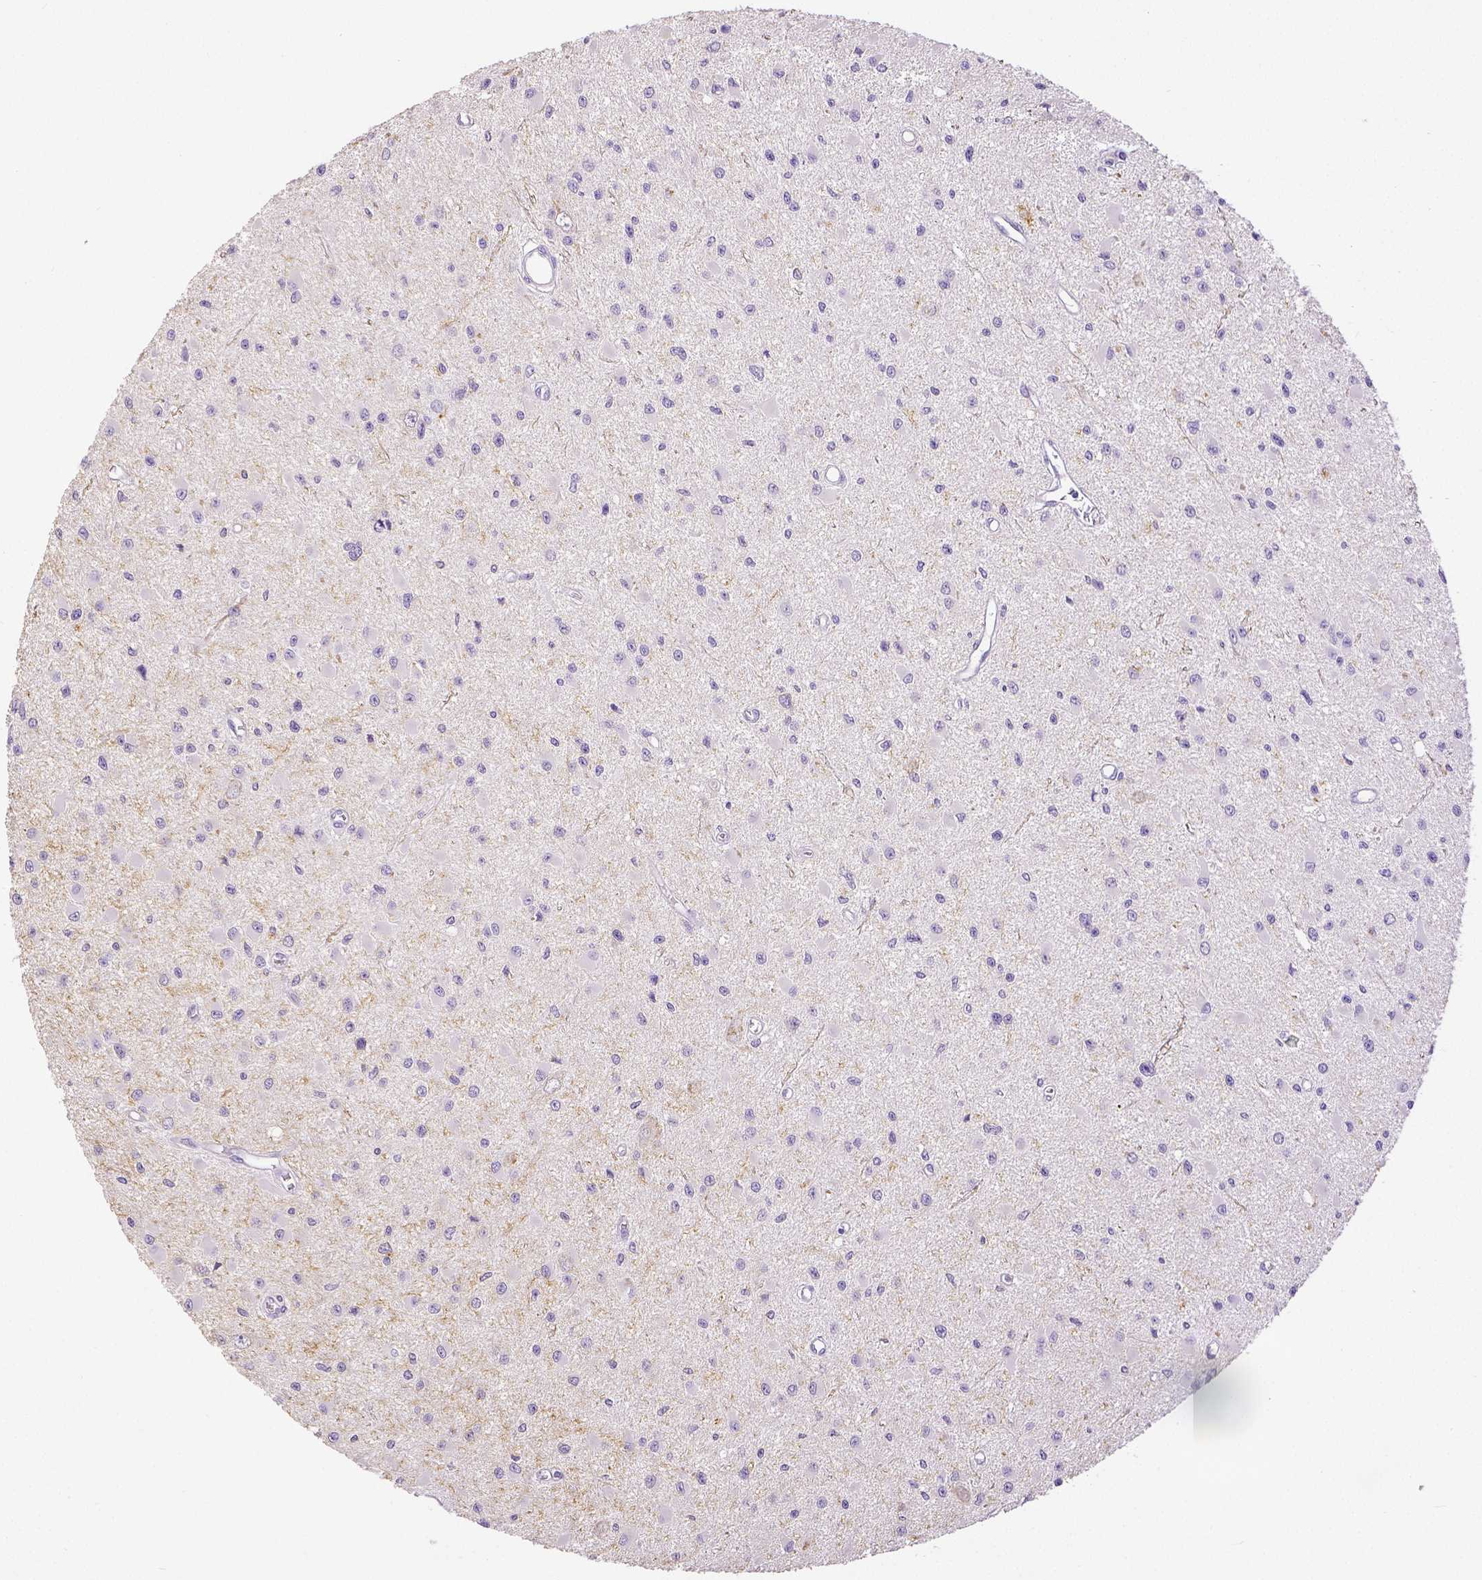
{"staining": {"intensity": "negative", "quantity": "none", "location": "none"}, "tissue": "glioma", "cell_type": "Tumor cells", "image_type": "cancer", "snomed": [{"axis": "morphology", "description": "Glioma, malignant, High grade"}, {"axis": "topography", "description": "Brain"}], "caption": "Tumor cells show no significant expression in malignant glioma (high-grade).", "gene": "THY1", "patient": {"sex": "male", "age": 54}}